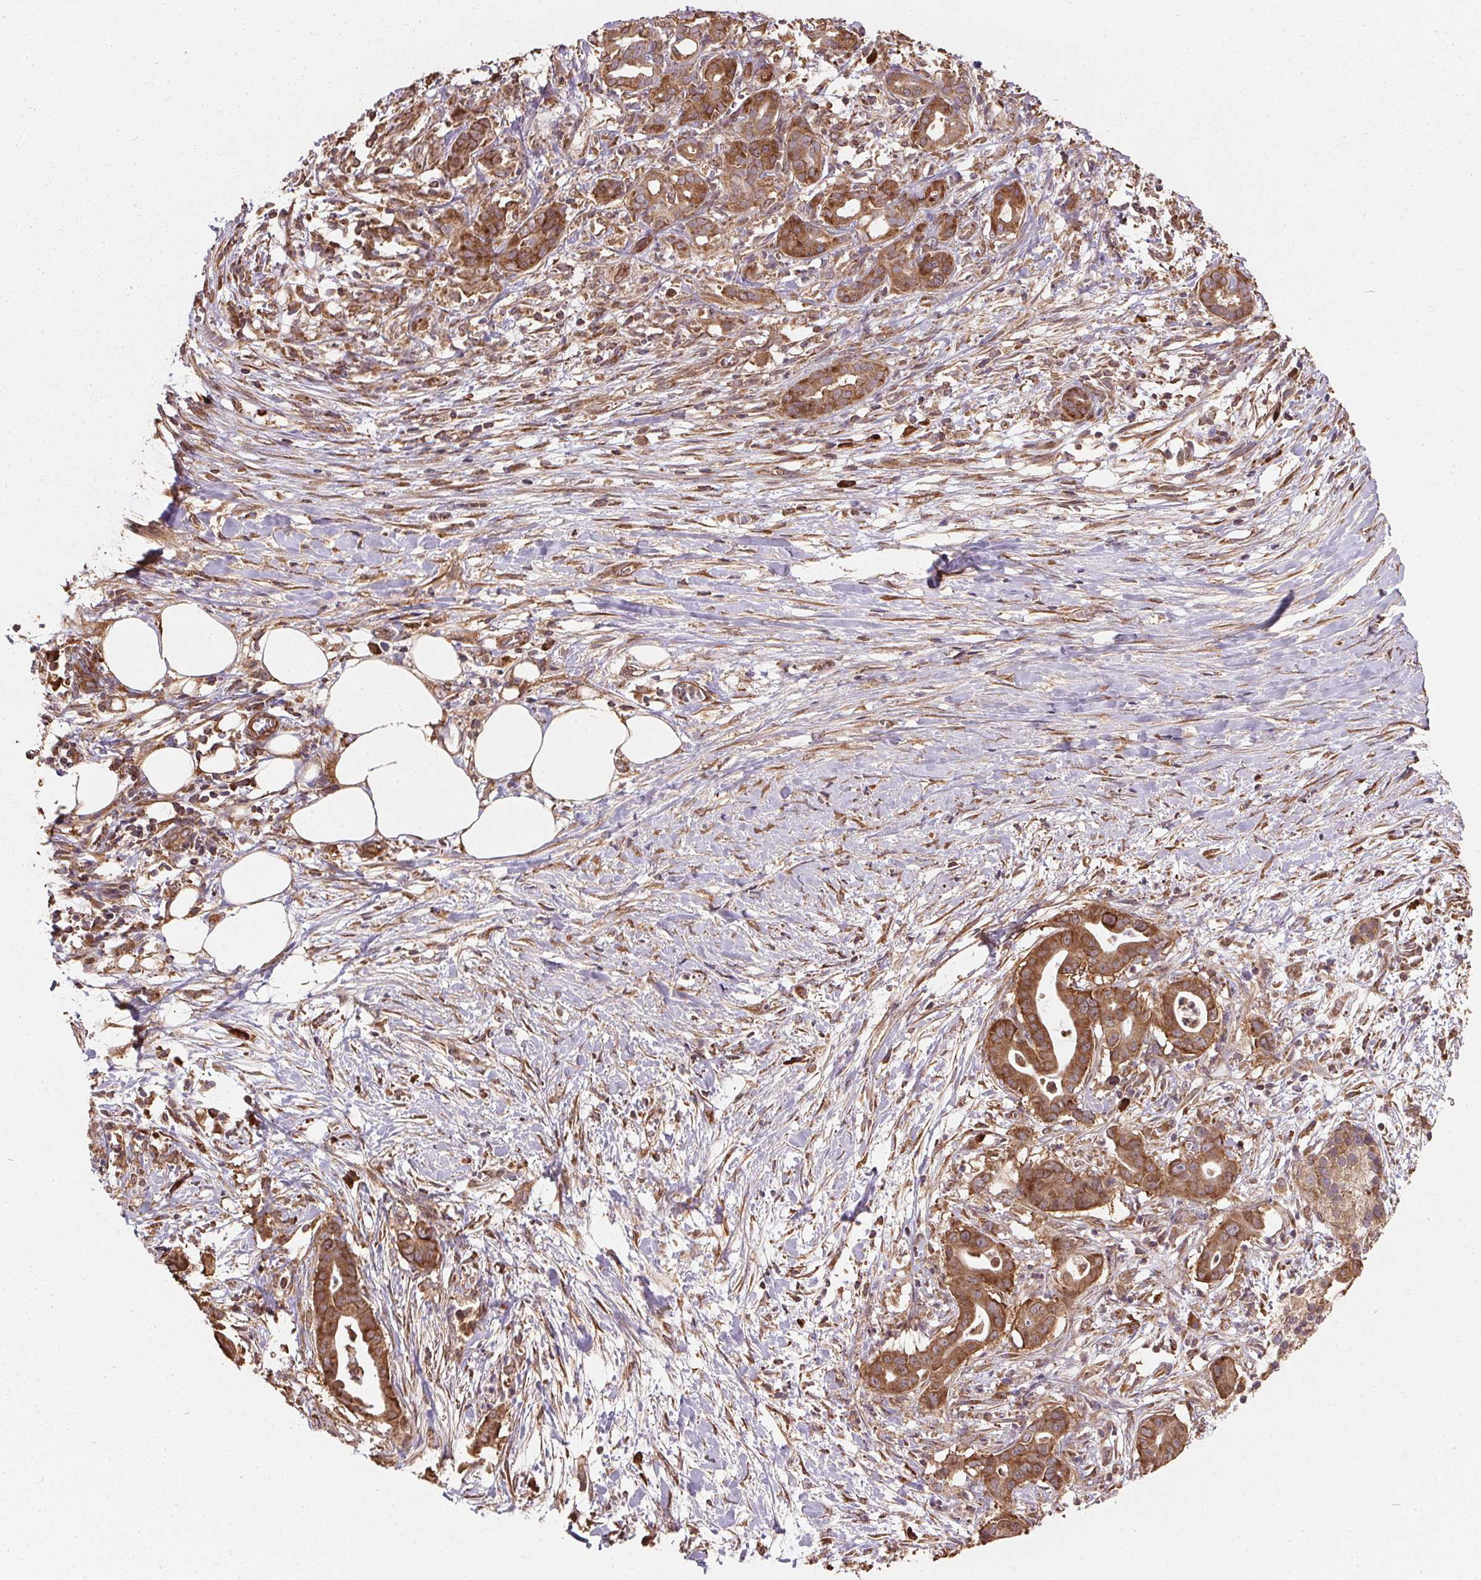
{"staining": {"intensity": "strong", "quantity": ">75%", "location": "cytoplasmic/membranous"}, "tissue": "pancreatic cancer", "cell_type": "Tumor cells", "image_type": "cancer", "snomed": [{"axis": "morphology", "description": "Adenocarcinoma, NOS"}, {"axis": "topography", "description": "Pancreas"}], "caption": "The photomicrograph exhibits a brown stain indicating the presence of a protein in the cytoplasmic/membranous of tumor cells in pancreatic adenocarcinoma.", "gene": "EIF2S1", "patient": {"sex": "male", "age": 61}}